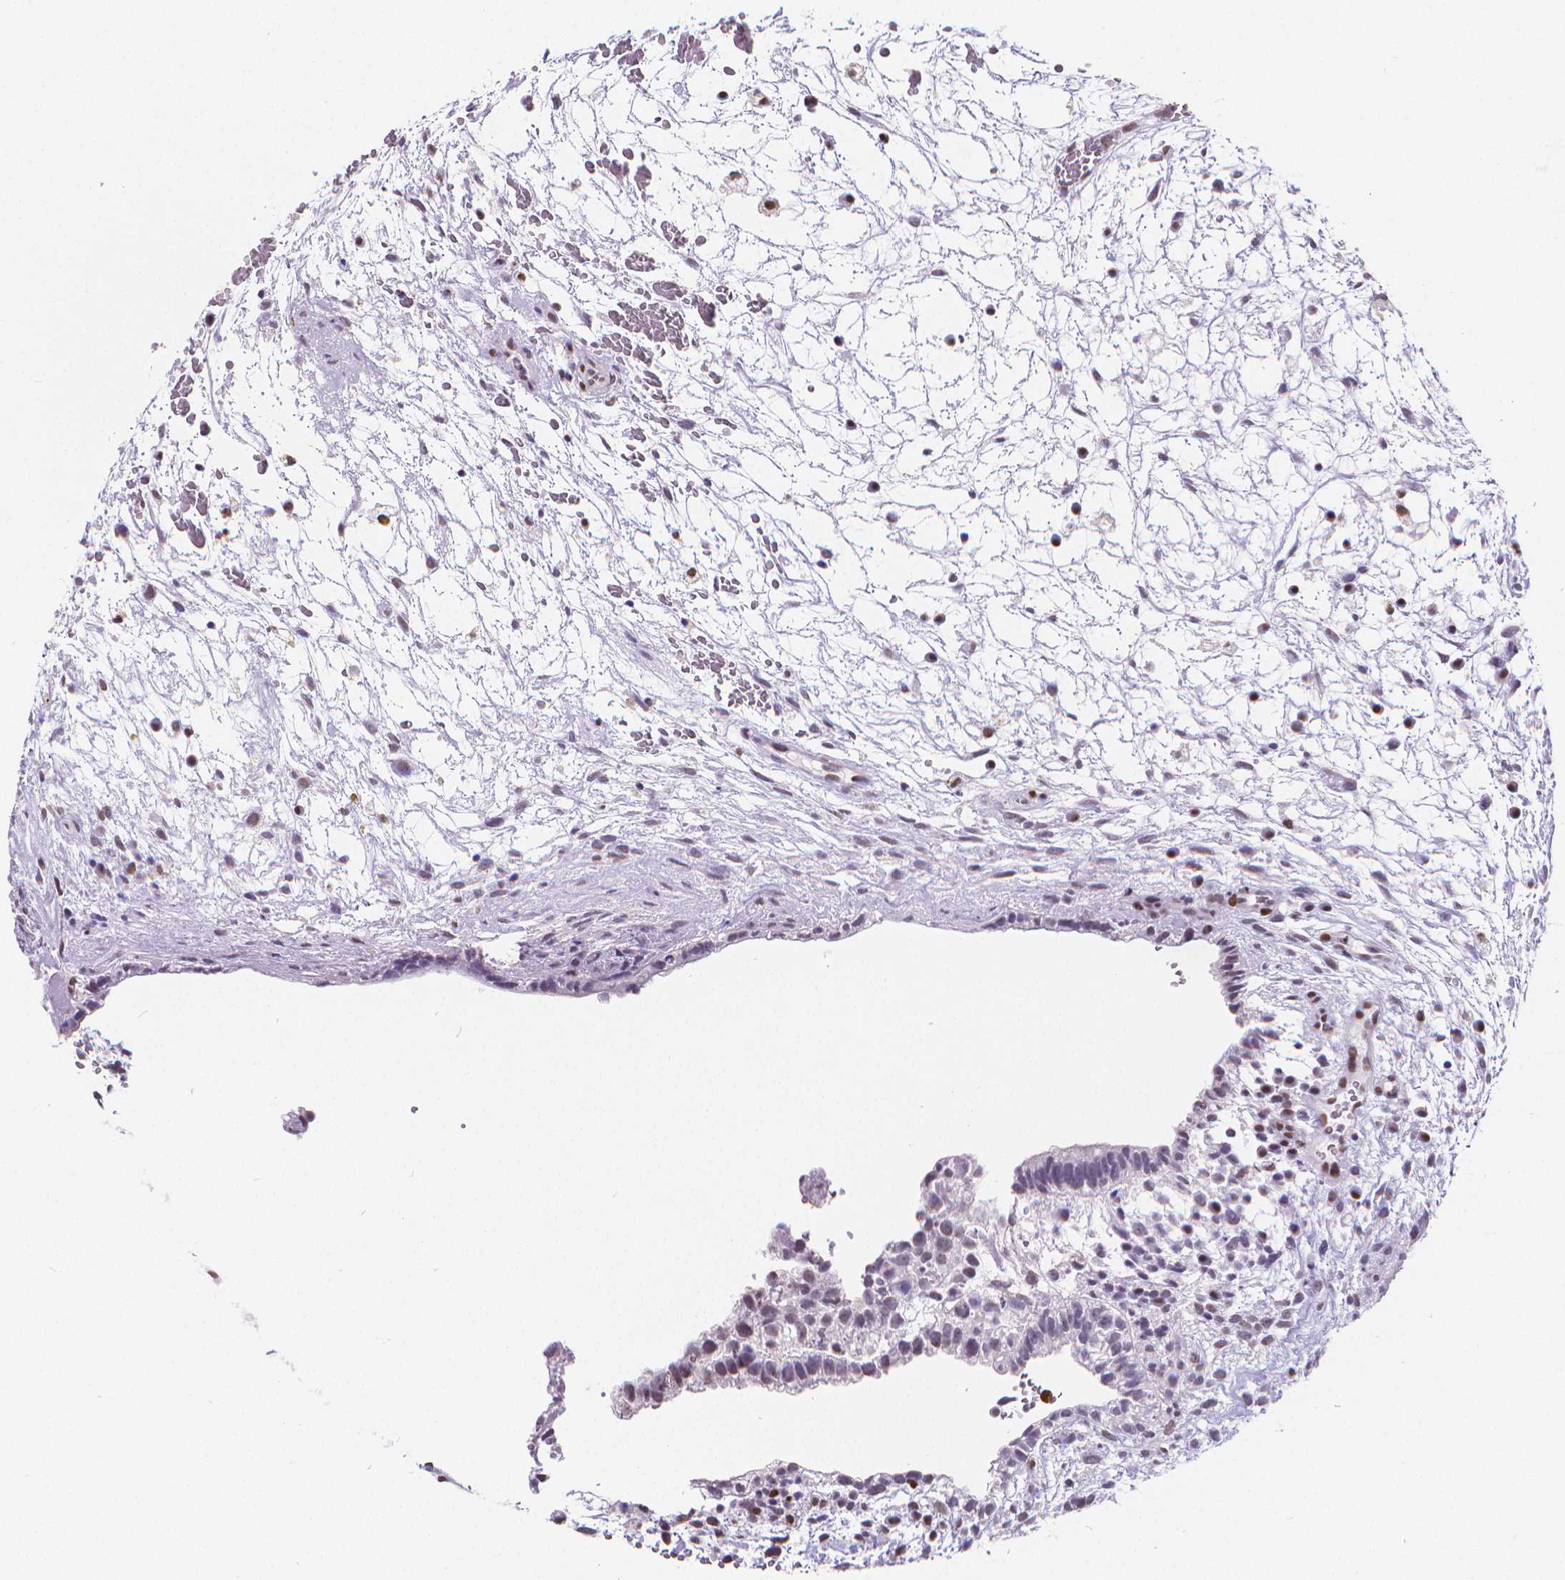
{"staining": {"intensity": "negative", "quantity": "none", "location": "none"}, "tissue": "testis cancer", "cell_type": "Tumor cells", "image_type": "cancer", "snomed": [{"axis": "morphology", "description": "Normal tissue, NOS"}, {"axis": "morphology", "description": "Carcinoma, Embryonal, NOS"}, {"axis": "topography", "description": "Testis"}], "caption": "IHC of testis embryonal carcinoma exhibits no staining in tumor cells. The staining was performed using DAB to visualize the protein expression in brown, while the nuclei were stained in blue with hematoxylin (Magnification: 20x).", "gene": "MEF2C", "patient": {"sex": "male", "age": 32}}